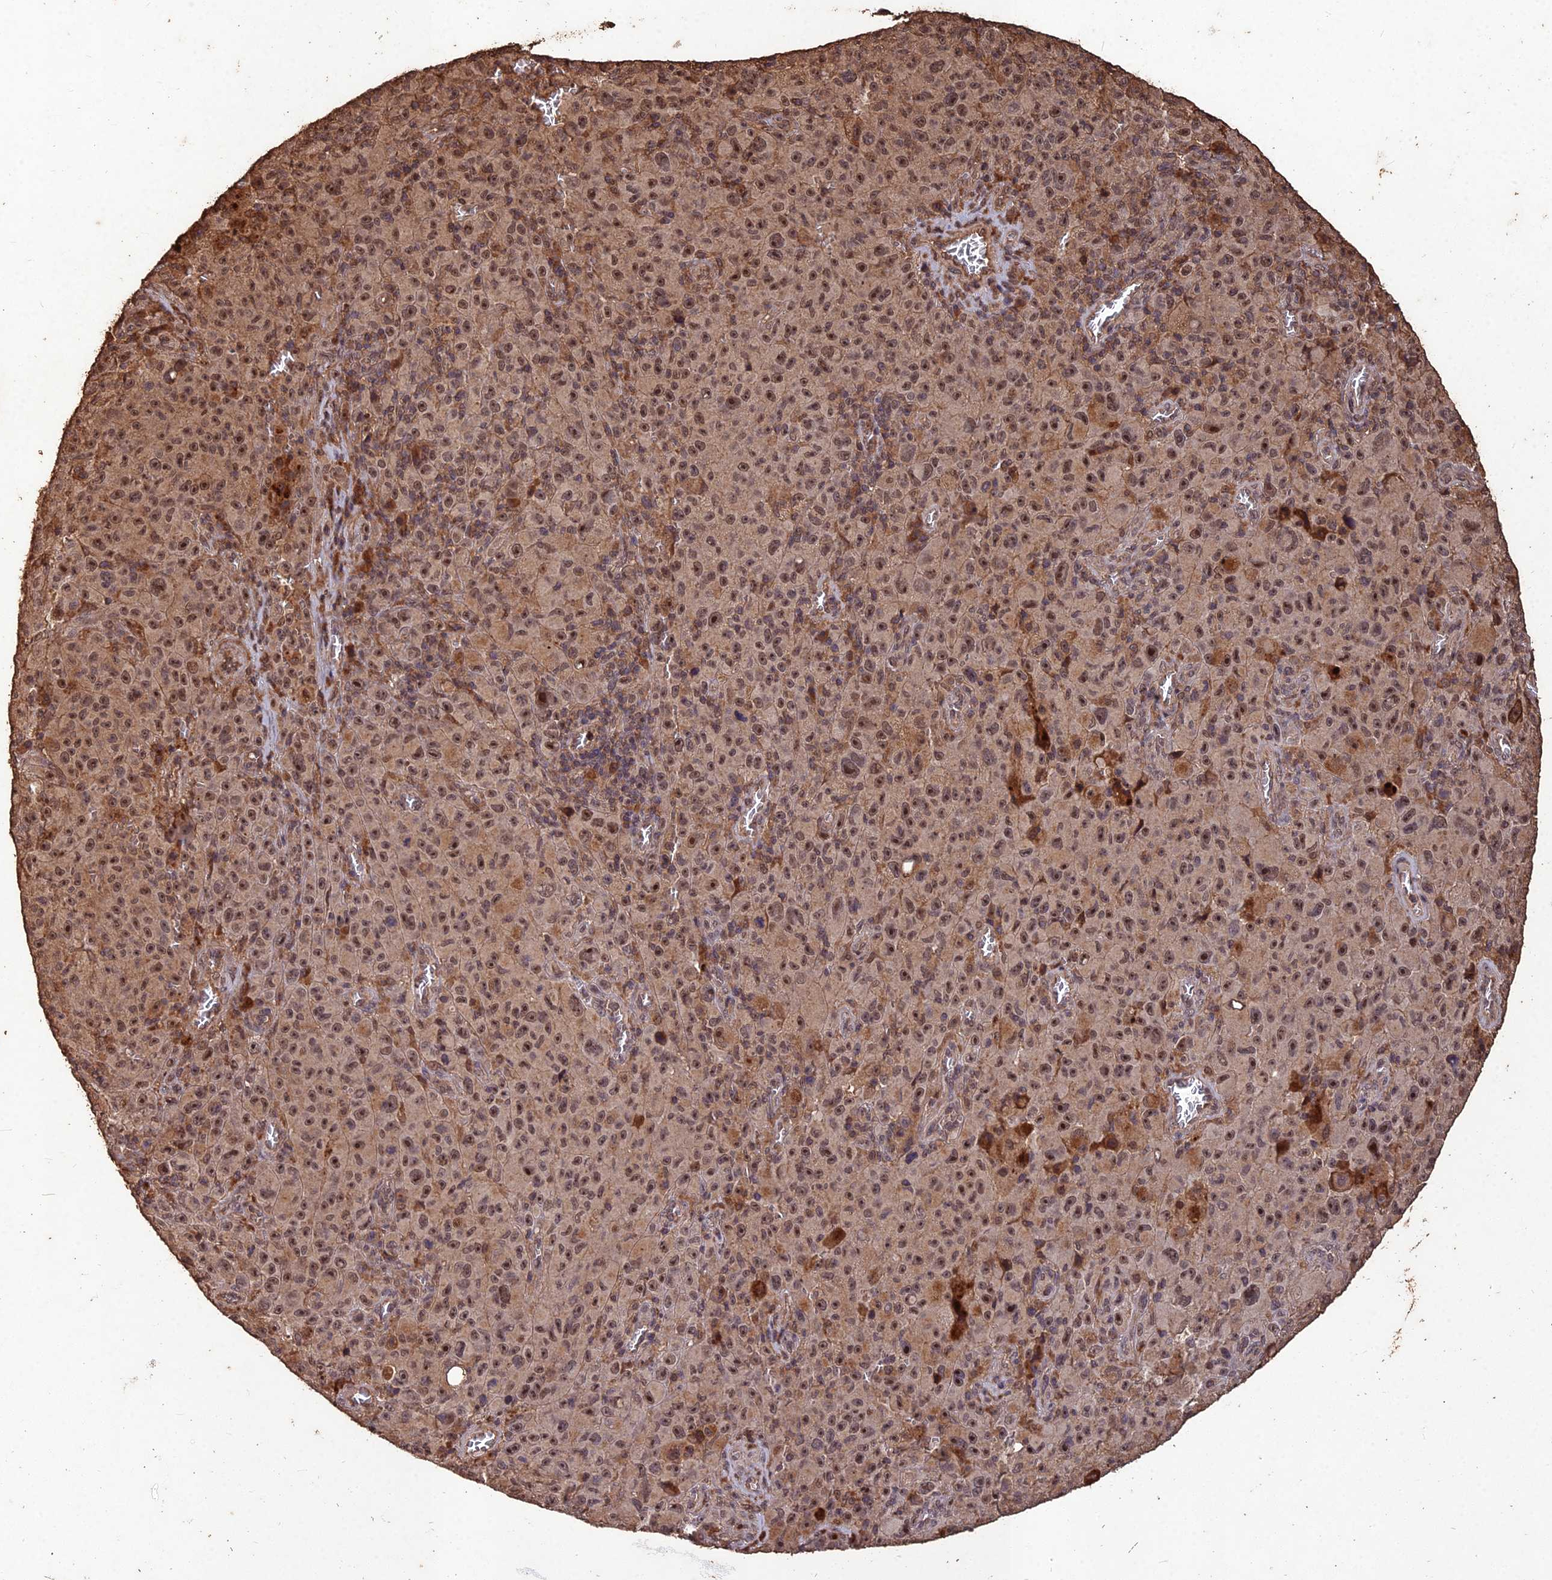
{"staining": {"intensity": "moderate", "quantity": ">75%", "location": "nuclear"}, "tissue": "melanoma", "cell_type": "Tumor cells", "image_type": "cancer", "snomed": [{"axis": "morphology", "description": "Malignant melanoma, NOS"}, {"axis": "topography", "description": "Skin"}], "caption": "Tumor cells reveal moderate nuclear staining in about >75% of cells in melanoma. The protein is stained brown, and the nuclei are stained in blue (DAB (3,3'-diaminobenzidine) IHC with brightfield microscopy, high magnification).", "gene": "SYMPK", "patient": {"sex": "female", "age": 82}}